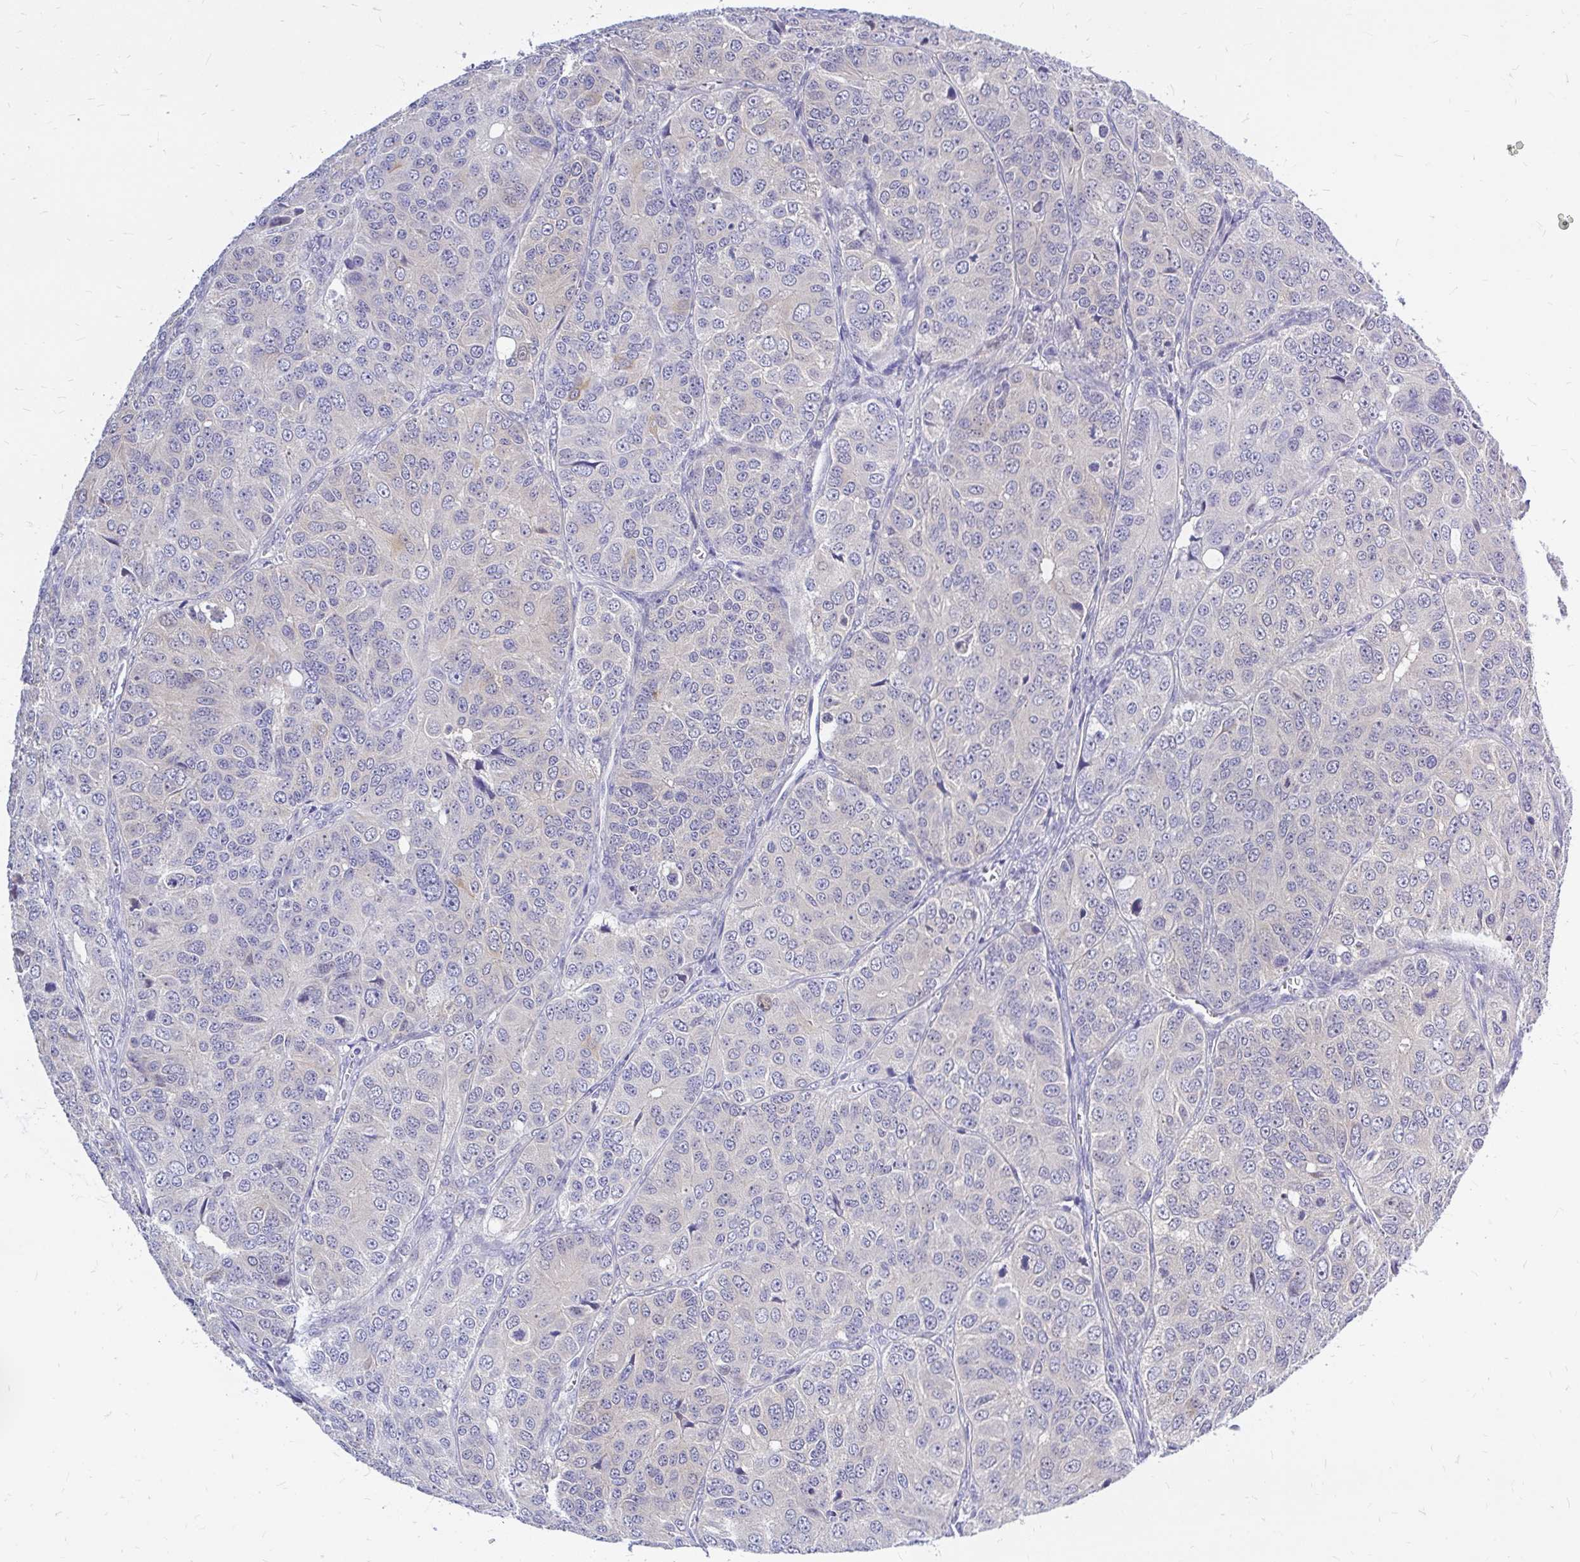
{"staining": {"intensity": "negative", "quantity": "none", "location": "none"}, "tissue": "ovarian cancer", "cell_type": "Tumor cells", "image_type": "cancer", "snomed": [{"axis": "morphology", "description": "Carcinoma, endometroid"}, {"axis": "topography", "description": "Ovary"}], "caption": "DAB immunohistochemical staining of human endometroid carcinoma (ovarian) demonstrates no significant positivity in tumor cells.", "gene": "MAP1LC3A", "patient": {"sex": "female", "age": 51}}